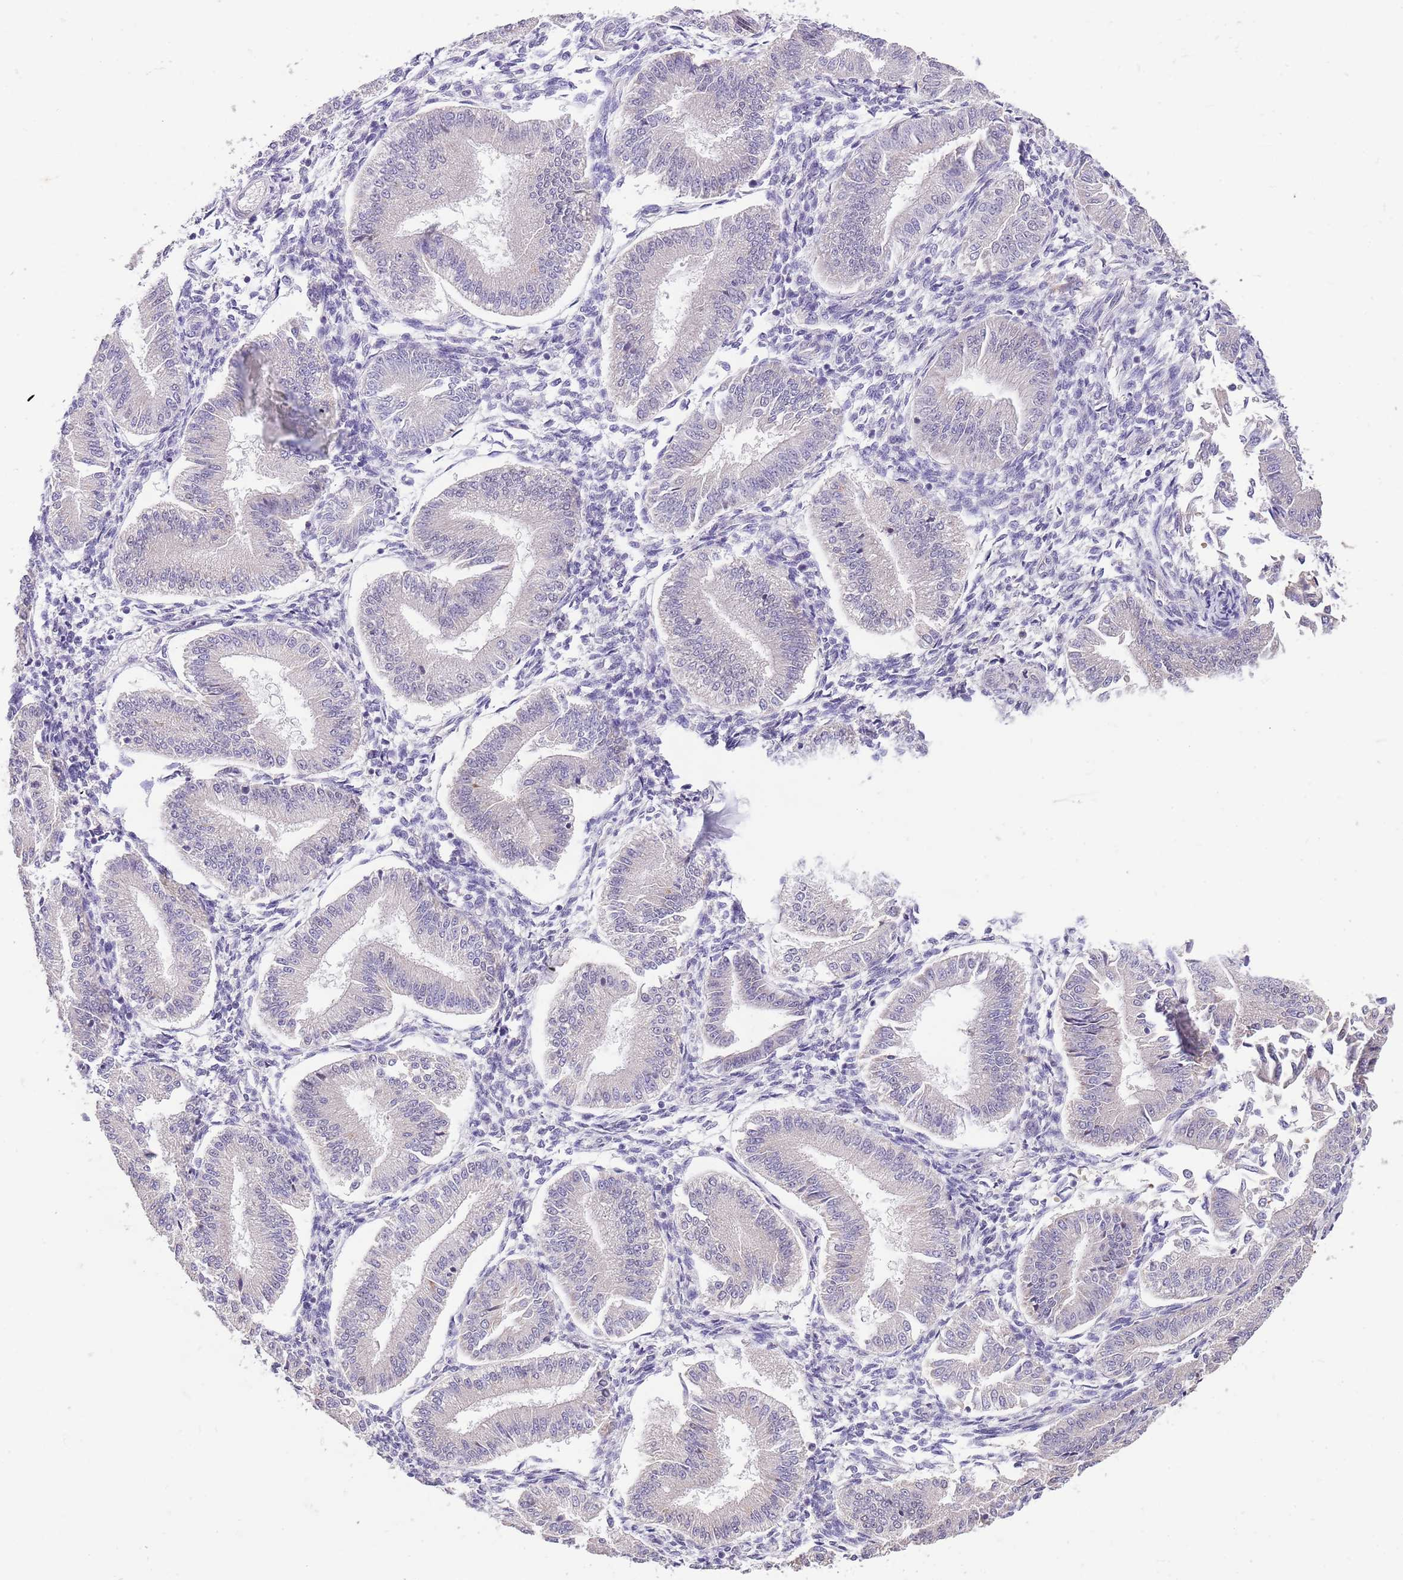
{"staining": {"intensity": "negative", "quantity": "none", "location": "none"}, "tissue": "endometrium", "cell_type": "Cells in endometrial stroma", "image_type": "normal", "snomed": [{"axis": "morphology", "description": "Normal tissue, NOS"}, {"axis": "topography", "description": "Endometrium"}], "caption": "High power microscopy photomicrograph of an IHC image of normal endometrium, revealing no significant expression in cells in endometrial stroma. (DAB immunohistochemistry visualized using brightfield microscopy, high magnification).", "gene": "ZNF658", "patient": {"sex": "female", "age": 39}}